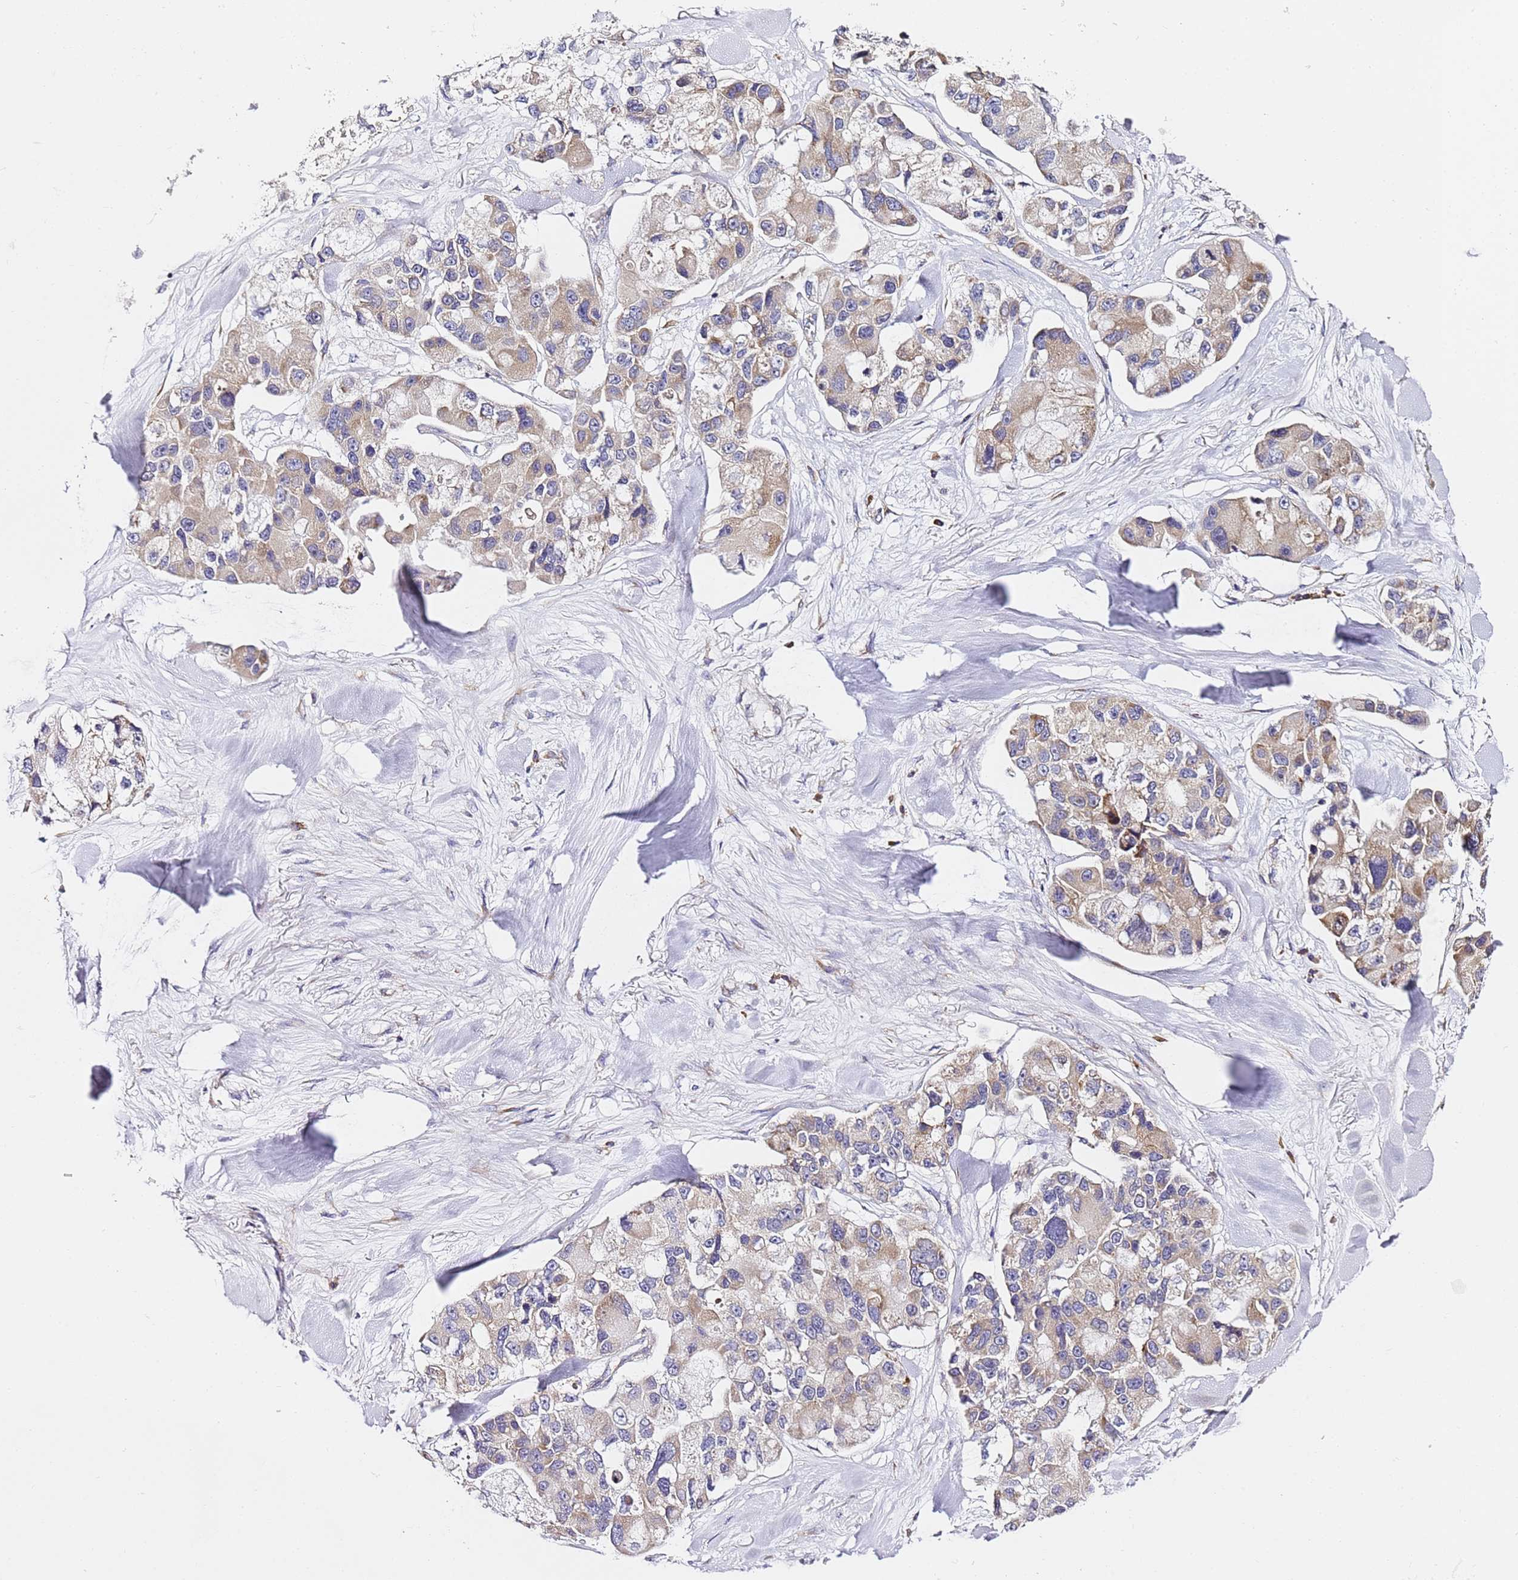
{"staining": {"intensity": "weak", "quantity": "25%-75%", "location": "cytoplasmic/membranous"}, "tissue": "lung cancer", "cell_type": "Tumor cells", "image_type": "cancer", "snomed": [{"axis": "morphology", "description": "Adenocarcinoma, NOS"}, {"axis": "topography", "description": "Lung"}], "caption": "Protein analysis of lung cancer (adenocarcinoma) tissue exhibits weak cytoplasmic/membranous positivity in about 25%-75% of tumor cells.", "gene": "RPL13A", "patient": {"sex": "female", "age": 54}}